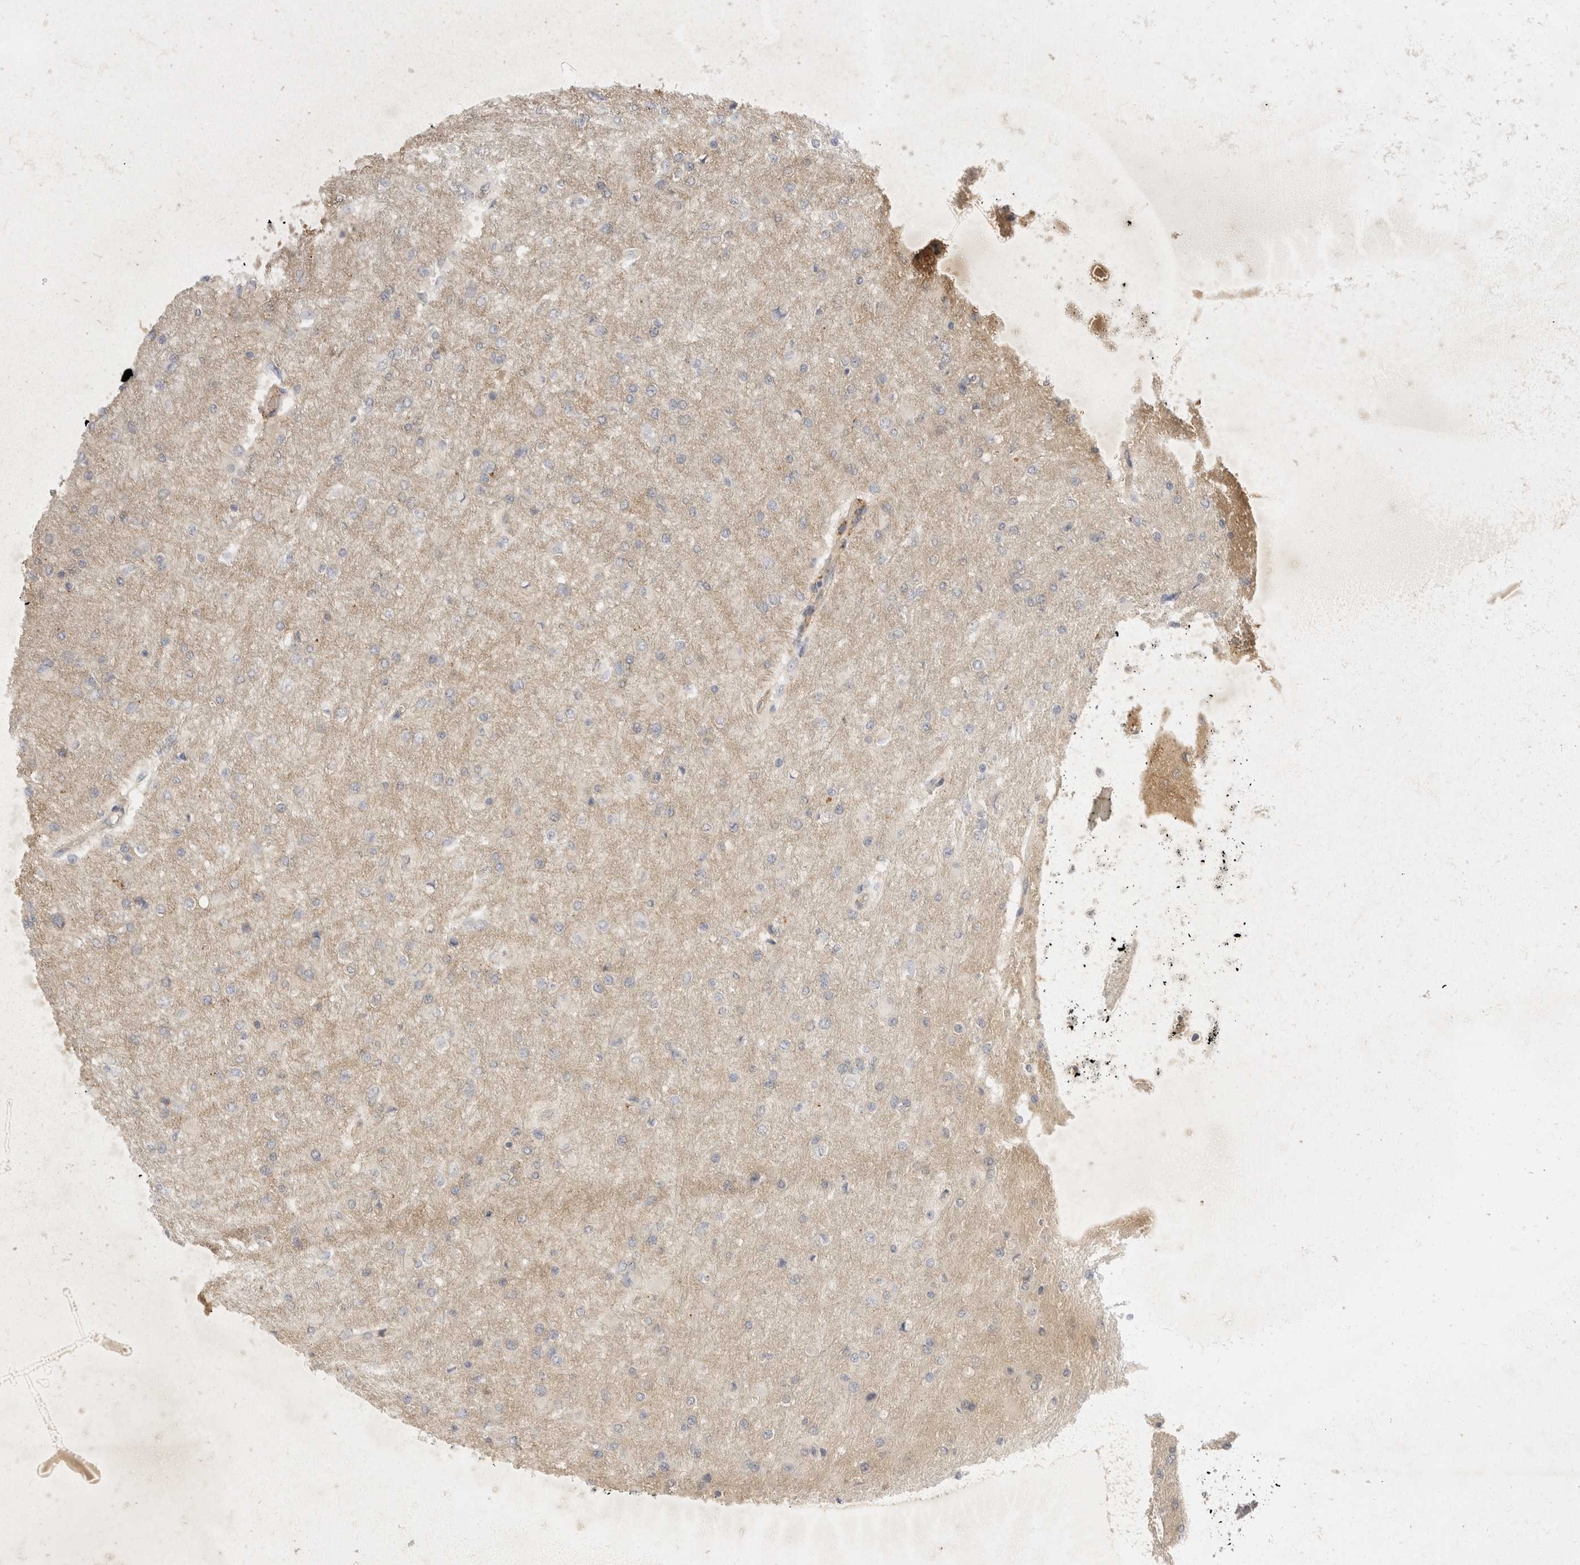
{"staining": {"intensity": "negative", "quantity": "none", "location": "none"}, "tissue": "glioma", "cell_type": "Tumor cells", "image_type": "cancer", "snomed": [{"axis": "morphology", "description": "Glioma, malignant, High grade"}, {"axis": "topography", "description": "Cerebral cortex"}], "caption": "An immunohistochemistry histopathology image of glioma is shown. There is no staining in tumor cells of glioma.", "gene": "TOM1L2", "patient": {"sex": "female", "age": 36}}